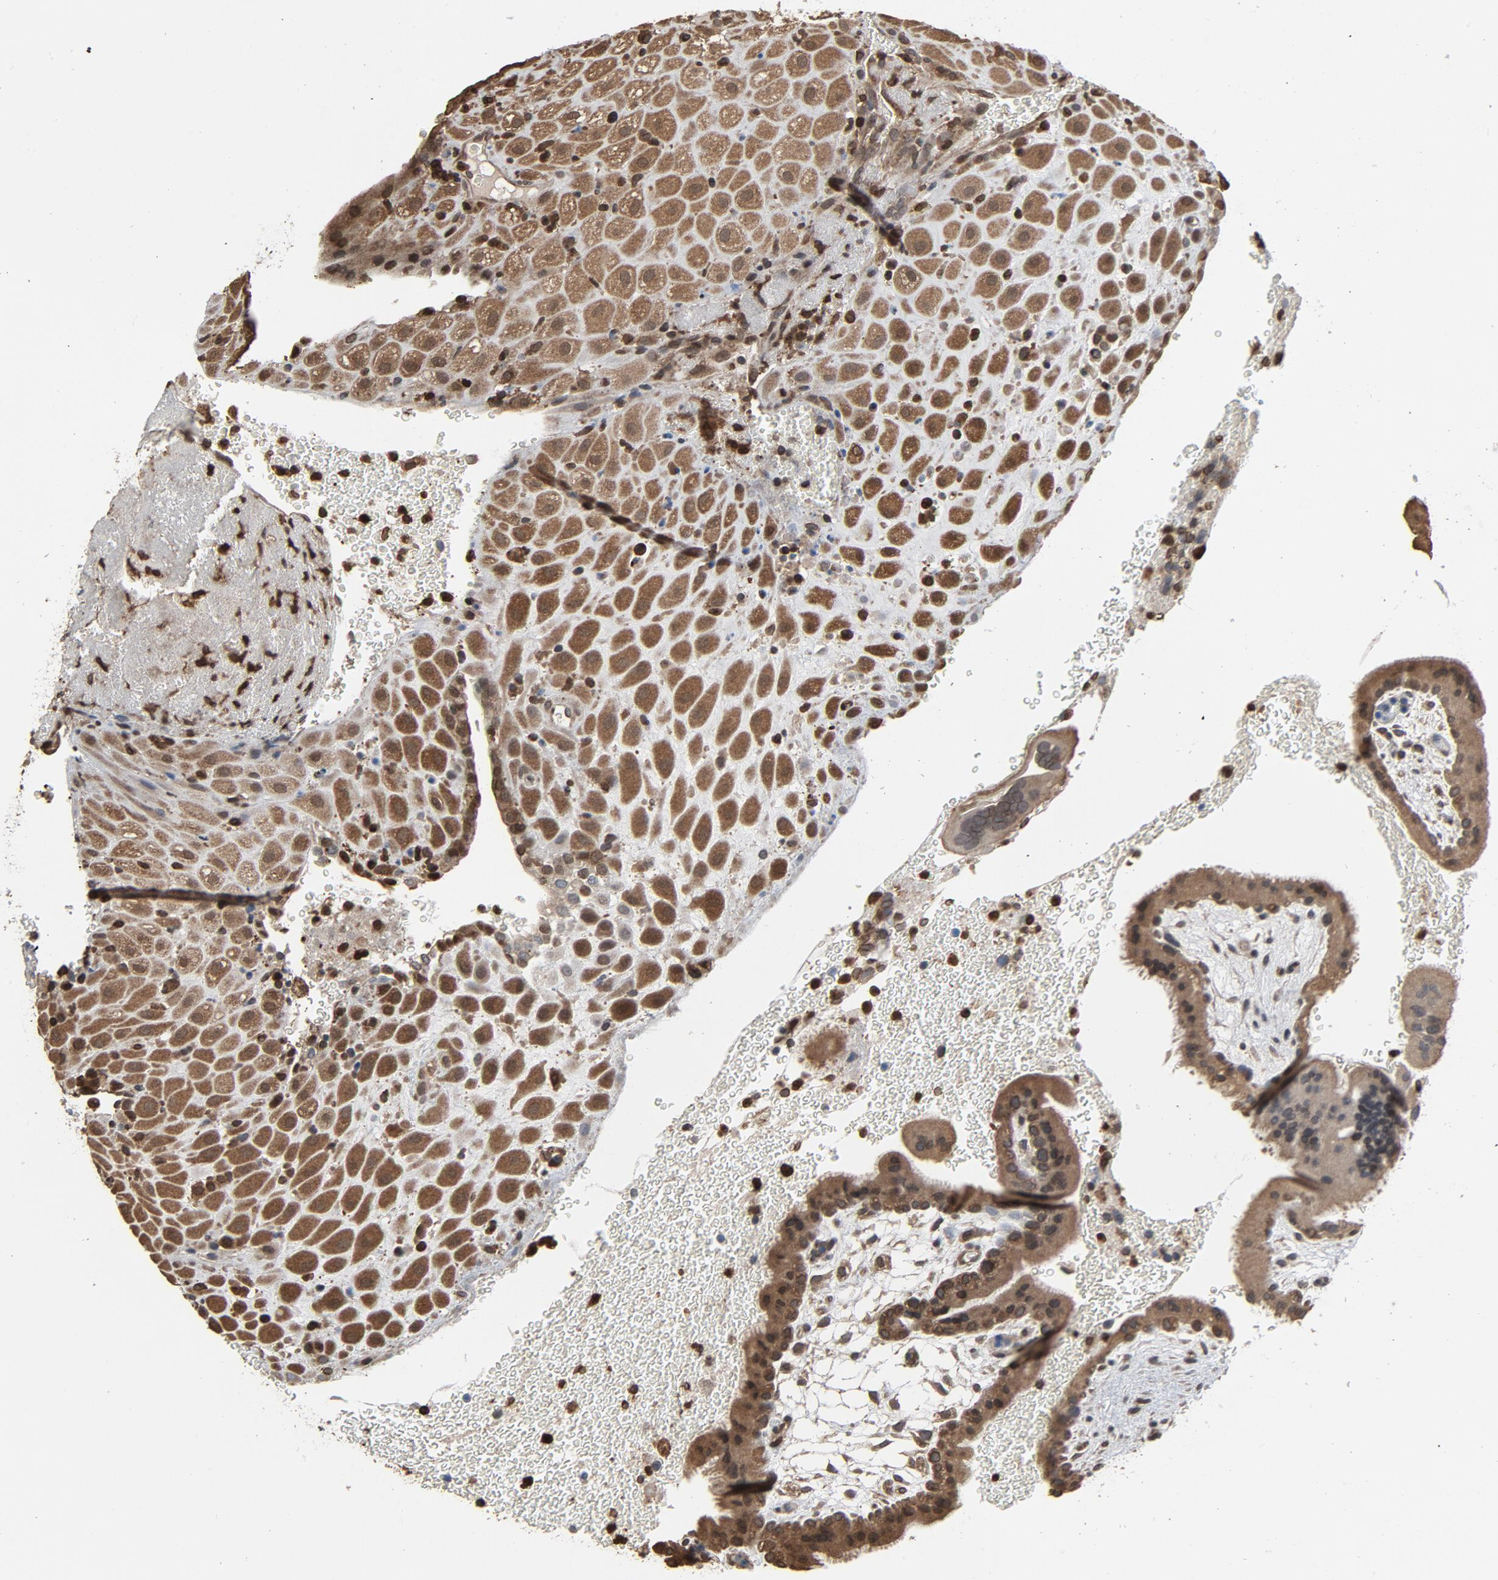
{"staining": {"intensity": "moderate", "quantity": ">75%", "location": "cytoplasmic/membranous"}, "tissue": "placenta", "cell_type": "Decidual cells", "image_type": "normal", "snomed": [{"axis": "morphology", "description": "Normal tissue, NOS"}, {"axis": "topography", "description": "Placenta"}], "caption": "Immunohistochemistry of benign placenta exhibits medium levels of moderate cytoplasmic/membranous staining in approximately >75% of decidual cells.", "gene": "UBE2D1", "patient": {"sex": "female", "age": 19}}